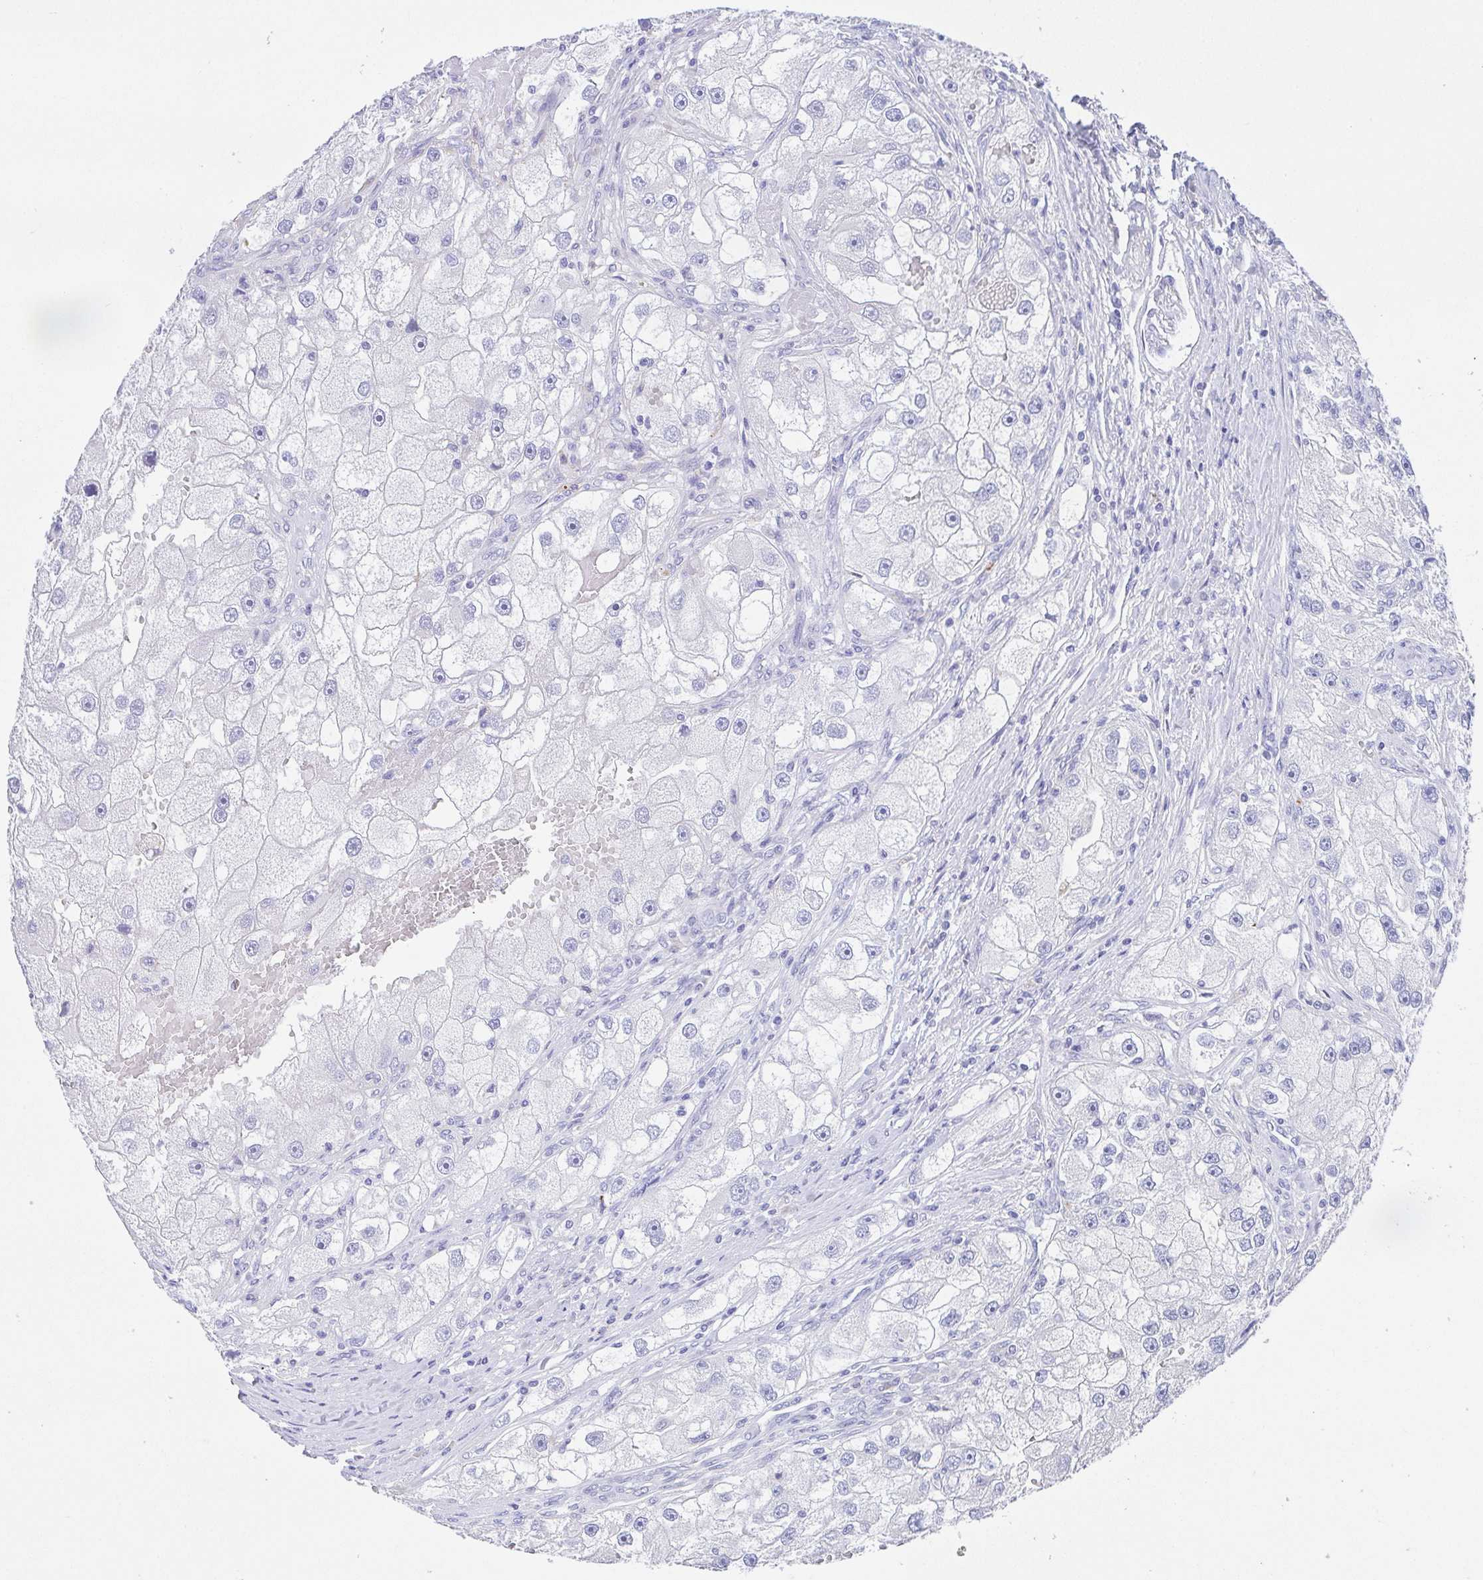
{"staining": {"intensity": "negative", "quantity": "none", "location": "none"}, "tissue": "renal cancer", "cell_type": "Tumor cells", "image_type": "cancer", "snomed": [{"axis": "morphology", "description": "Adenocarcinoma, NOS"}, {"axis": "topography", "description": "Kidney"}], "caption": "High magnification brightfield microscopy of renal cancer stained with DAB (3,3'-diaminobenzidine) (brown) and counterstained with hematoxylin (blue): tumor cells show no significant staining. The staining was performed using DAB (3,3'-diaminobenzidine) to visualize the protein expression in brown, while the nuclei were stained in blue with hematoxylin (Magnification: 20x).", "gene": "SCG3", "patient": {"sex": "male", "age": 63}}